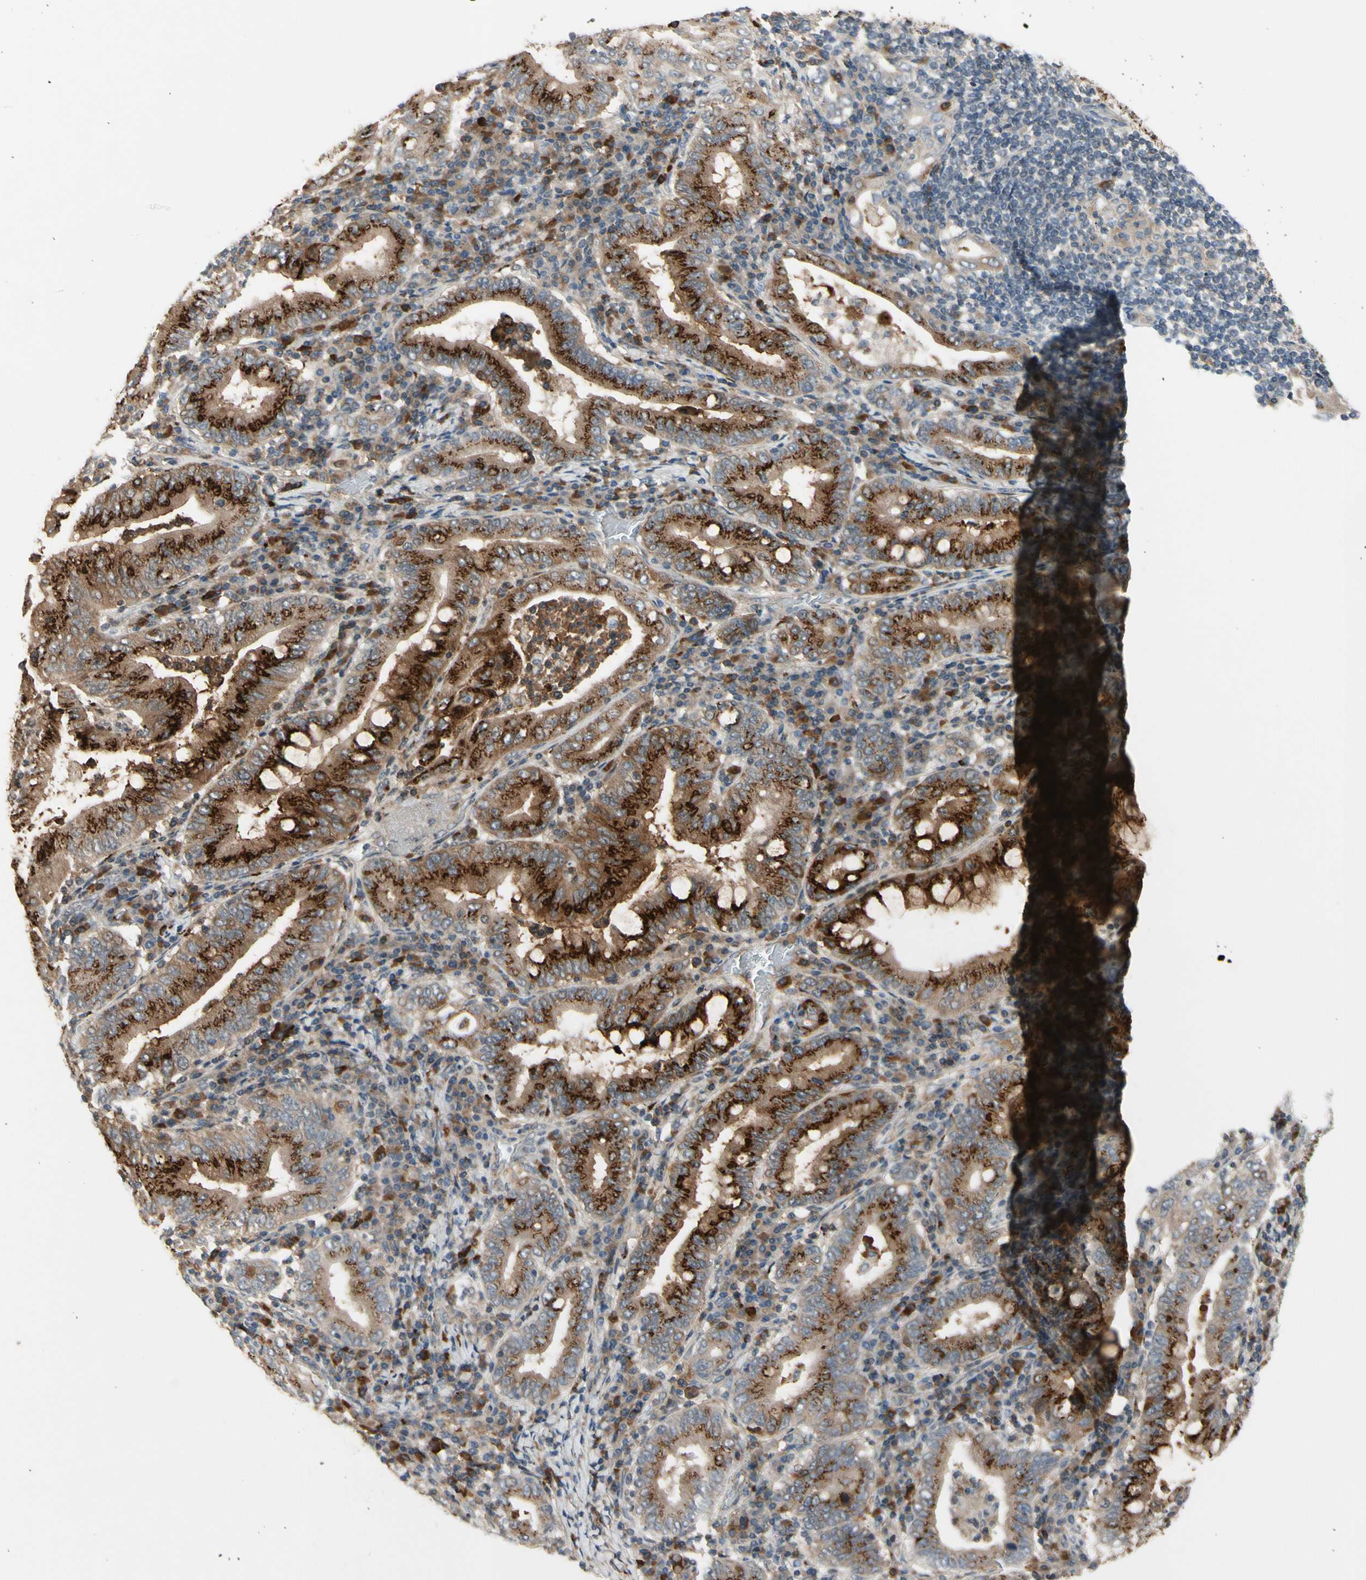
{"staining": {"intensity": "strong", "quantity": ">75%", "location": "cytoplasmic/membranous"}, "tissue": "stomach cancer", "cell_type": "Tumor cells", "image_type": "cancer", "snomed": [{"axis": "morphology", "description": "Normal tissue, NOS"}, {"axis": "morphology", "description": "Adenocarcinoma, NOS"}, {"axis": "topography", "description": "Esophagus"}, {"axis": "topography", "description": "Stomach, upper"}, {"axis": "topography", "description": "Peripheral nerve tissue"}], "caption": "Immunohistochemistry (IHC) histopathology image of neoplastic tissue: adenocarcinoma (stomach) stained using immunohistochemistry reveals high levels of strong protein expression localized specifically in the cytoplasmic/membranous of tumor cells, appearing as a cytoplasmic/membranous brown color.", "gene": "GALNT5", "patient": {"sex": "male", "age": 62}}